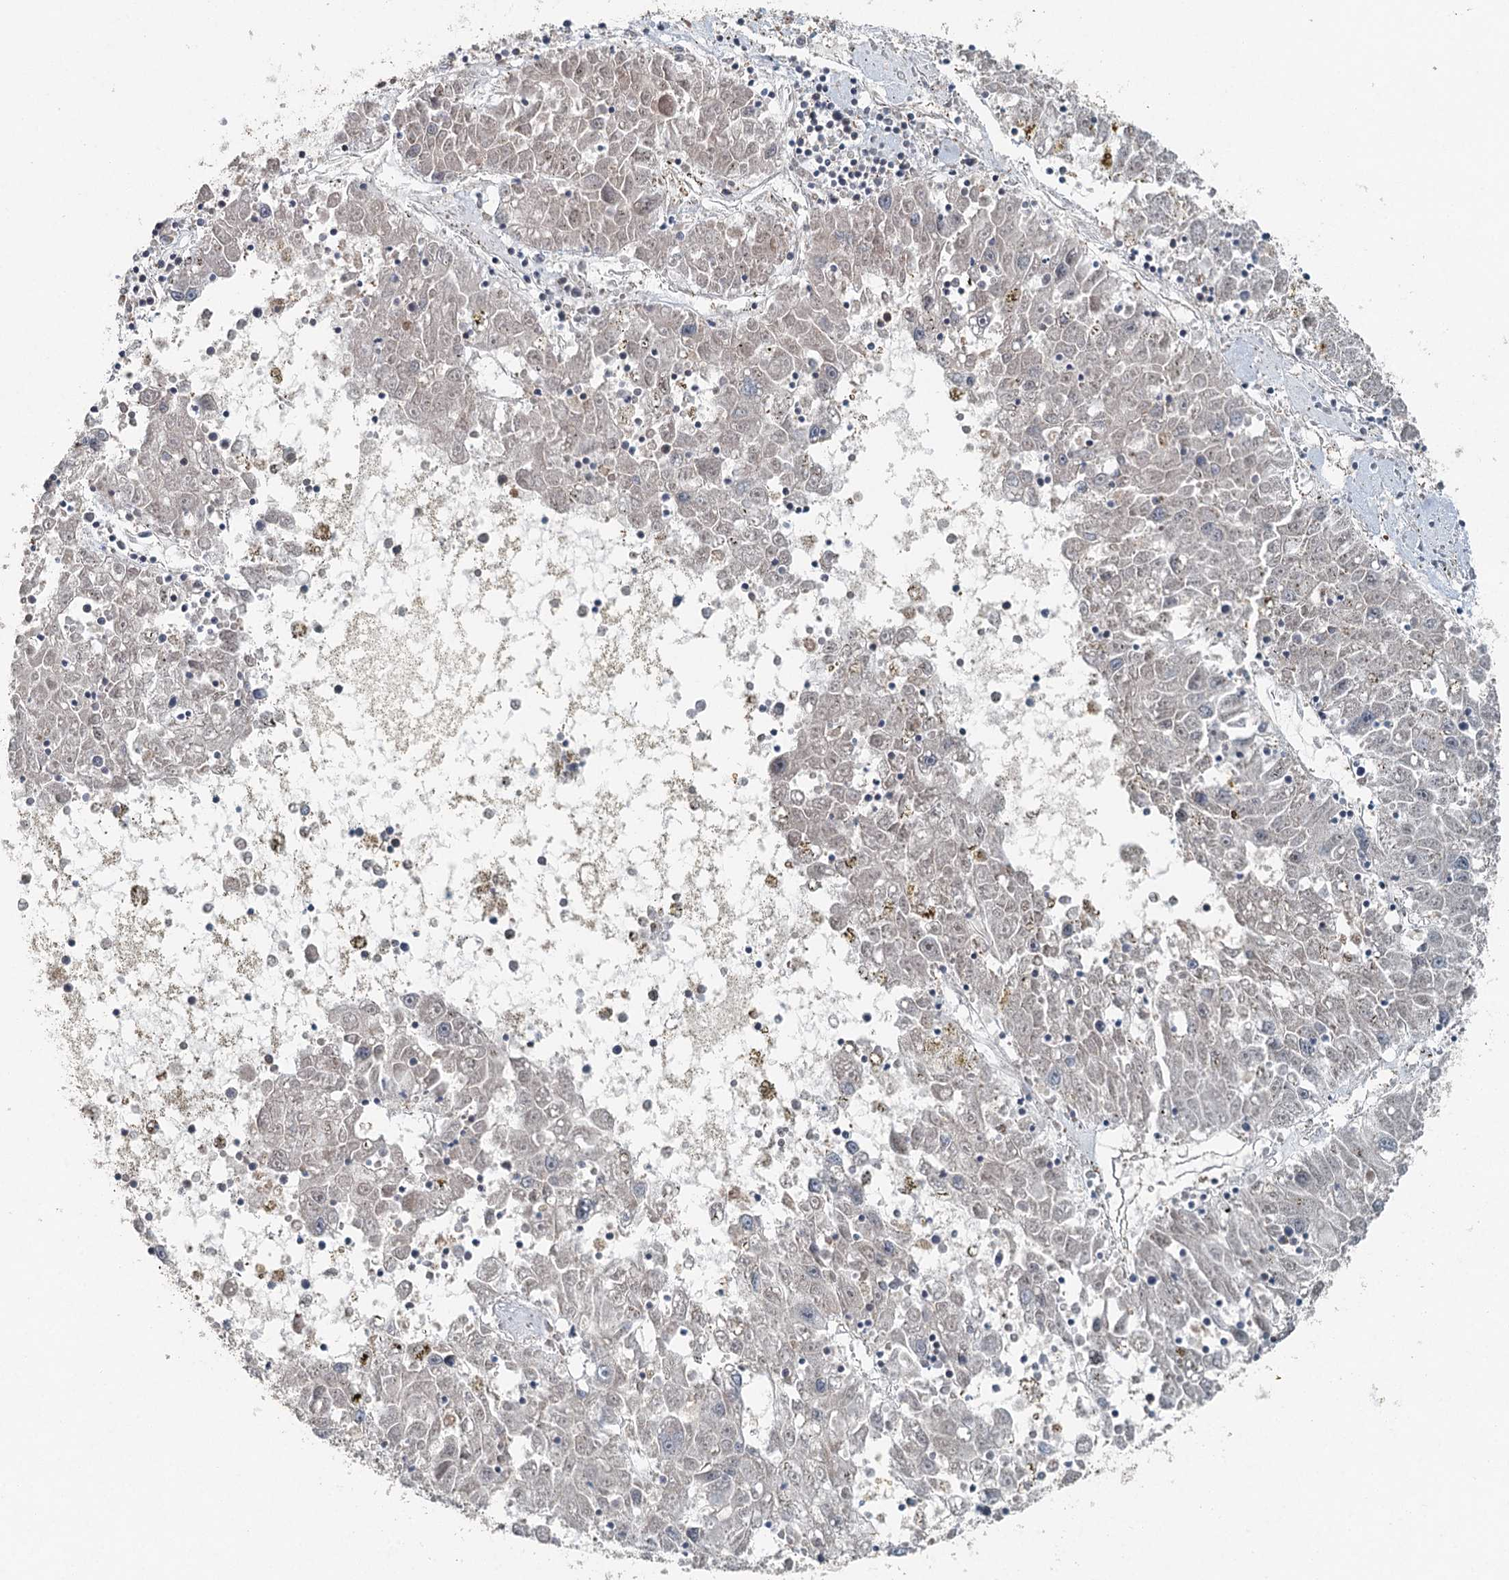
{"staining": {"intensity": "negative", "quantity": "none", "location": "none"}, "tissue": "liver cancer", "cell_type": "Tumor cells", "image_type": "cancer", "snomed": [{"axis": "morphology", "description": "Carcinoma, Hepatocellular, NOS"}, {"axis": "topography", "description": "Liver"}], "caption": "High magnification brightfield microscopy of liver cancer (hepatocellular carcinoma) stained with DAB (brown) and counterstained with hematoxylin (blue): tumor cells show no significant staining.", "gene": "SKIC3", "patient": {"sex": "male", "age": 49}}